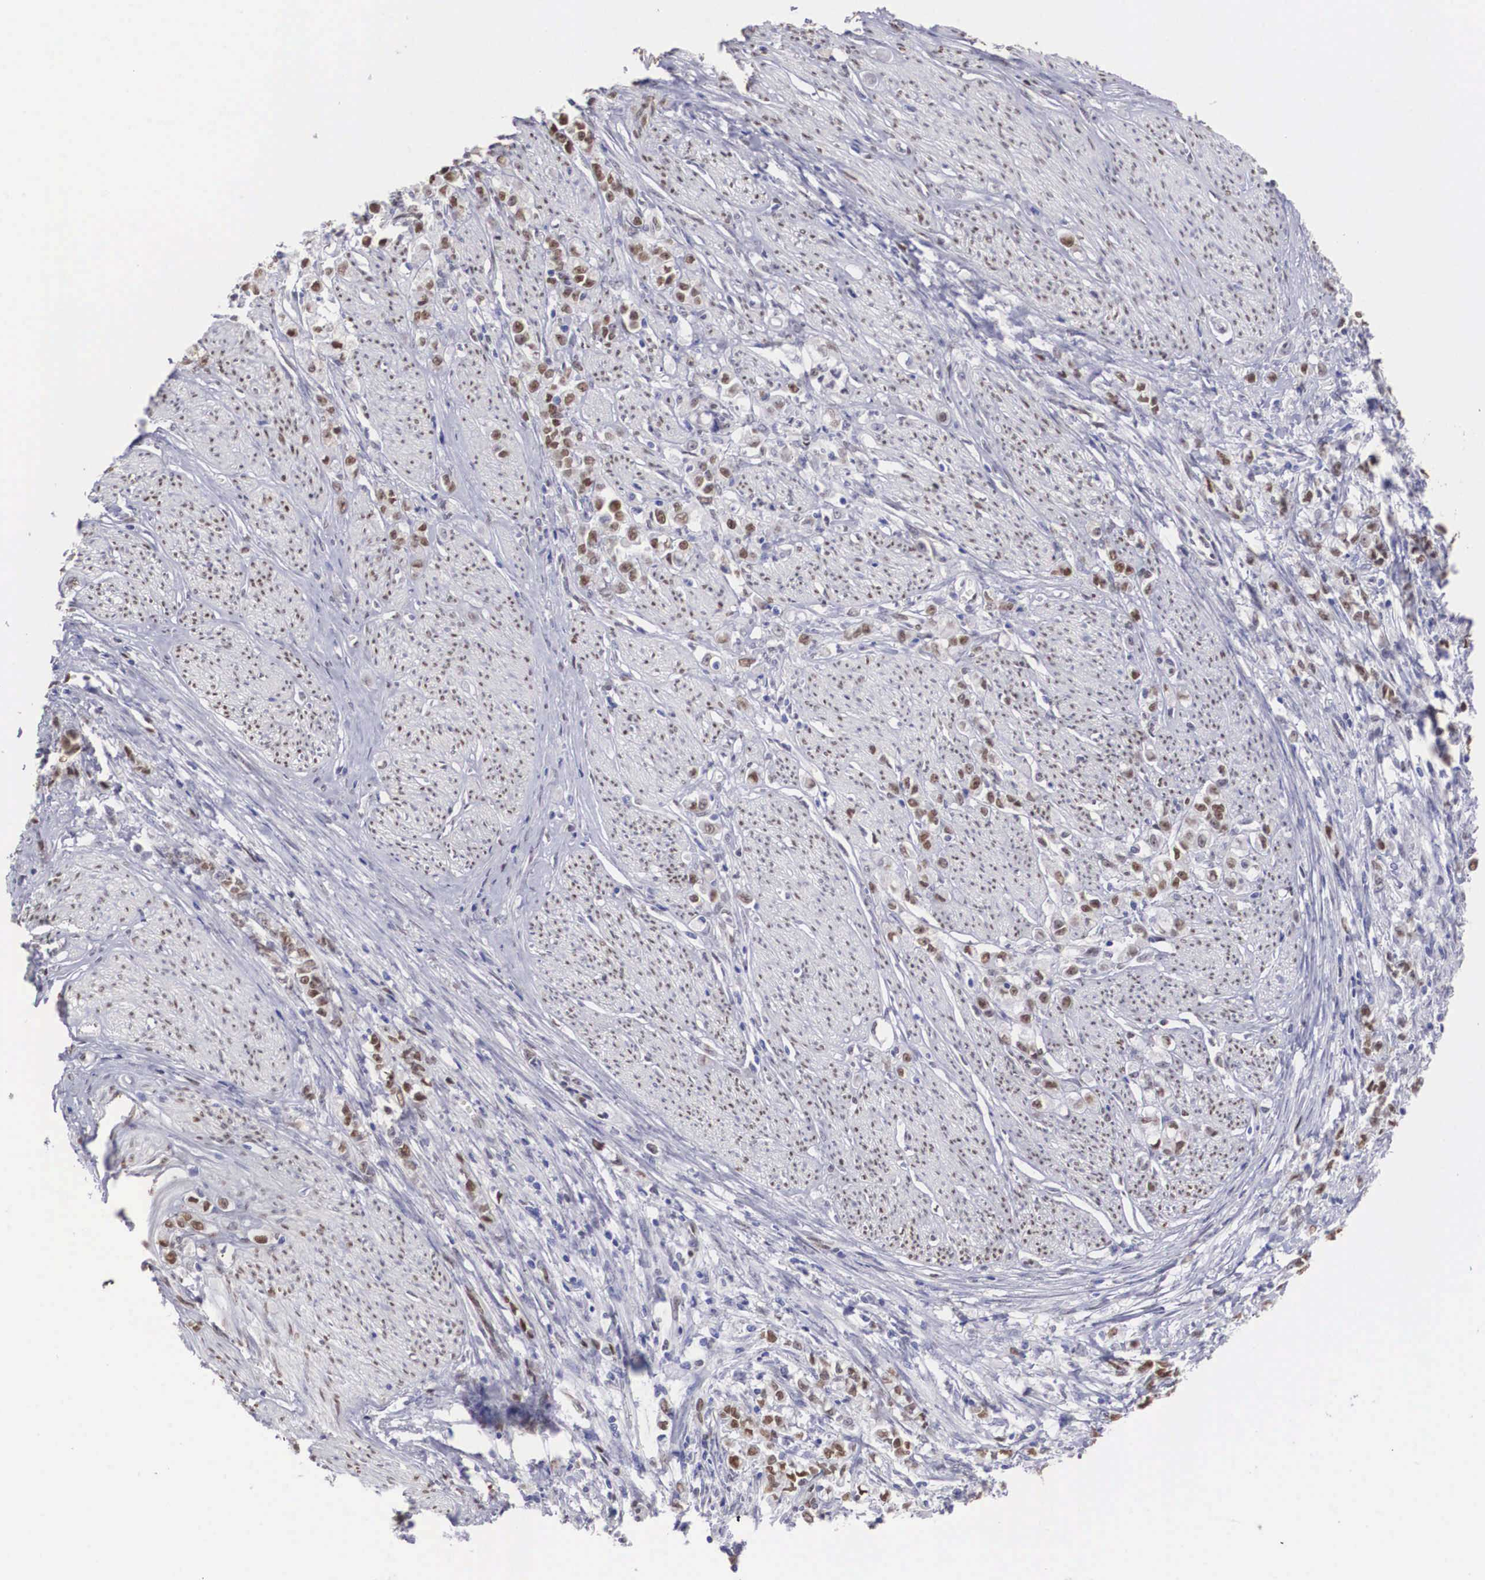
{"staining": {"intensity": "moderate", "quantity": "25%-75%", "location": "nuclear"}, "tissue": "stomach cancer", "cell_type": "Tumor cells", "image_type": "cancer", "snomed": [{"axis": "morphology", "description": "Adenocarcinoma, NOS"}, {"axis": "topography", "description": "Stomach"}], "caption": "Protein staining of adenocarcinoma (stomach) tissue demonstrates moderate nuclear expression in approximately 25%-75% of tumor cells.", "gene": "HMGN5", "patient": {"sex": "male", "age": 72}}